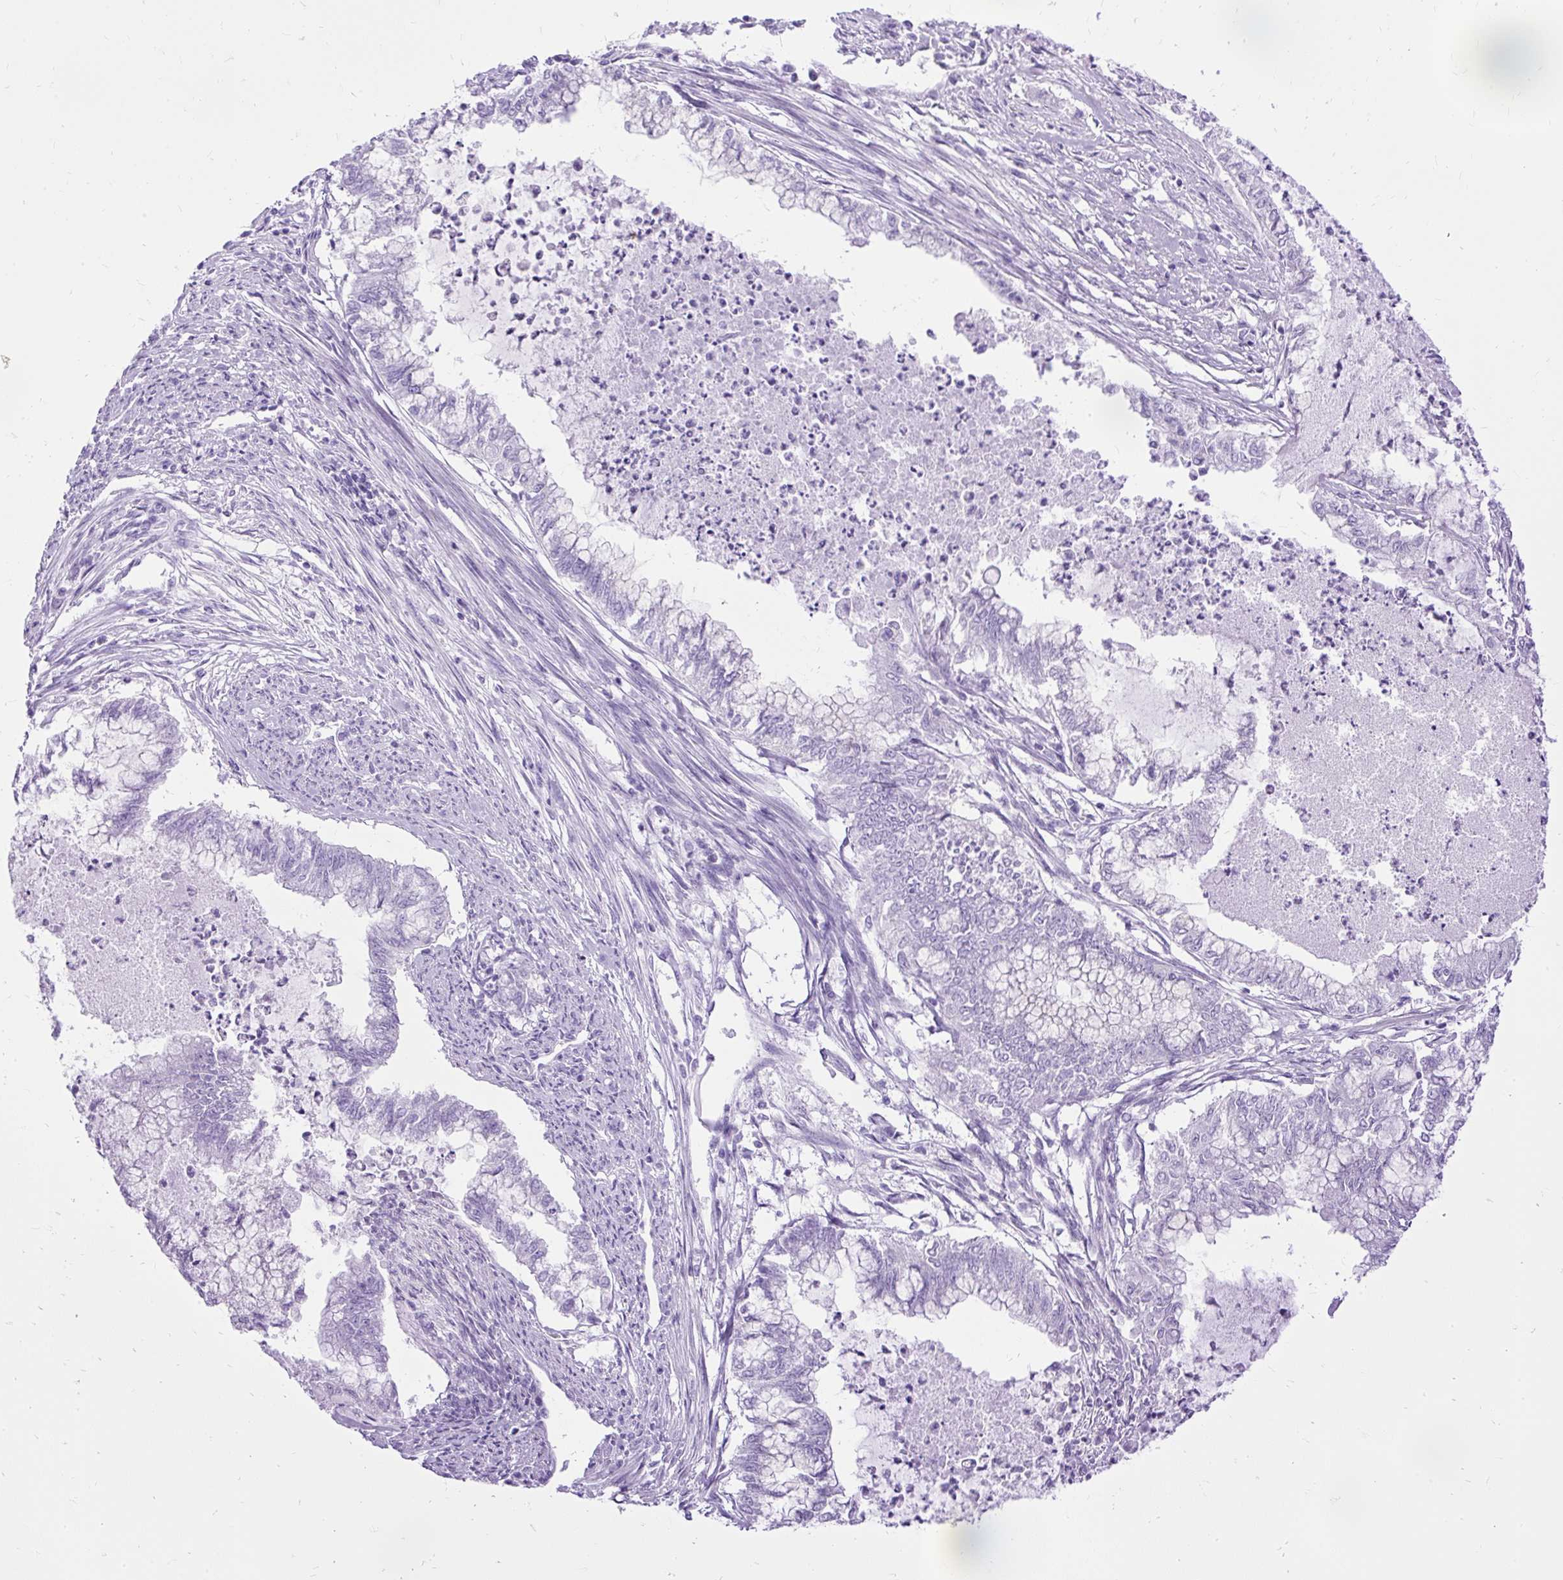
{"staining": {"intensity": "negative", "quantity": "none", "location": "none"}, "tissue": "endometrial cancer", "cell_type": "Tumor cells", "image_type": "cancer", "snomed": [{"axis": "morphology", "description": "Adenocarcinoma, NOS"}, {"axis": "topography", "description": "Endometrium"}], "caption": "High power microscopy micrograph of an IHC micrograph of endometrial cancer, revealing no significant staining in tumor cells.", "gene": "HEY1", "patient": {"sex": "female", "age": 79}}